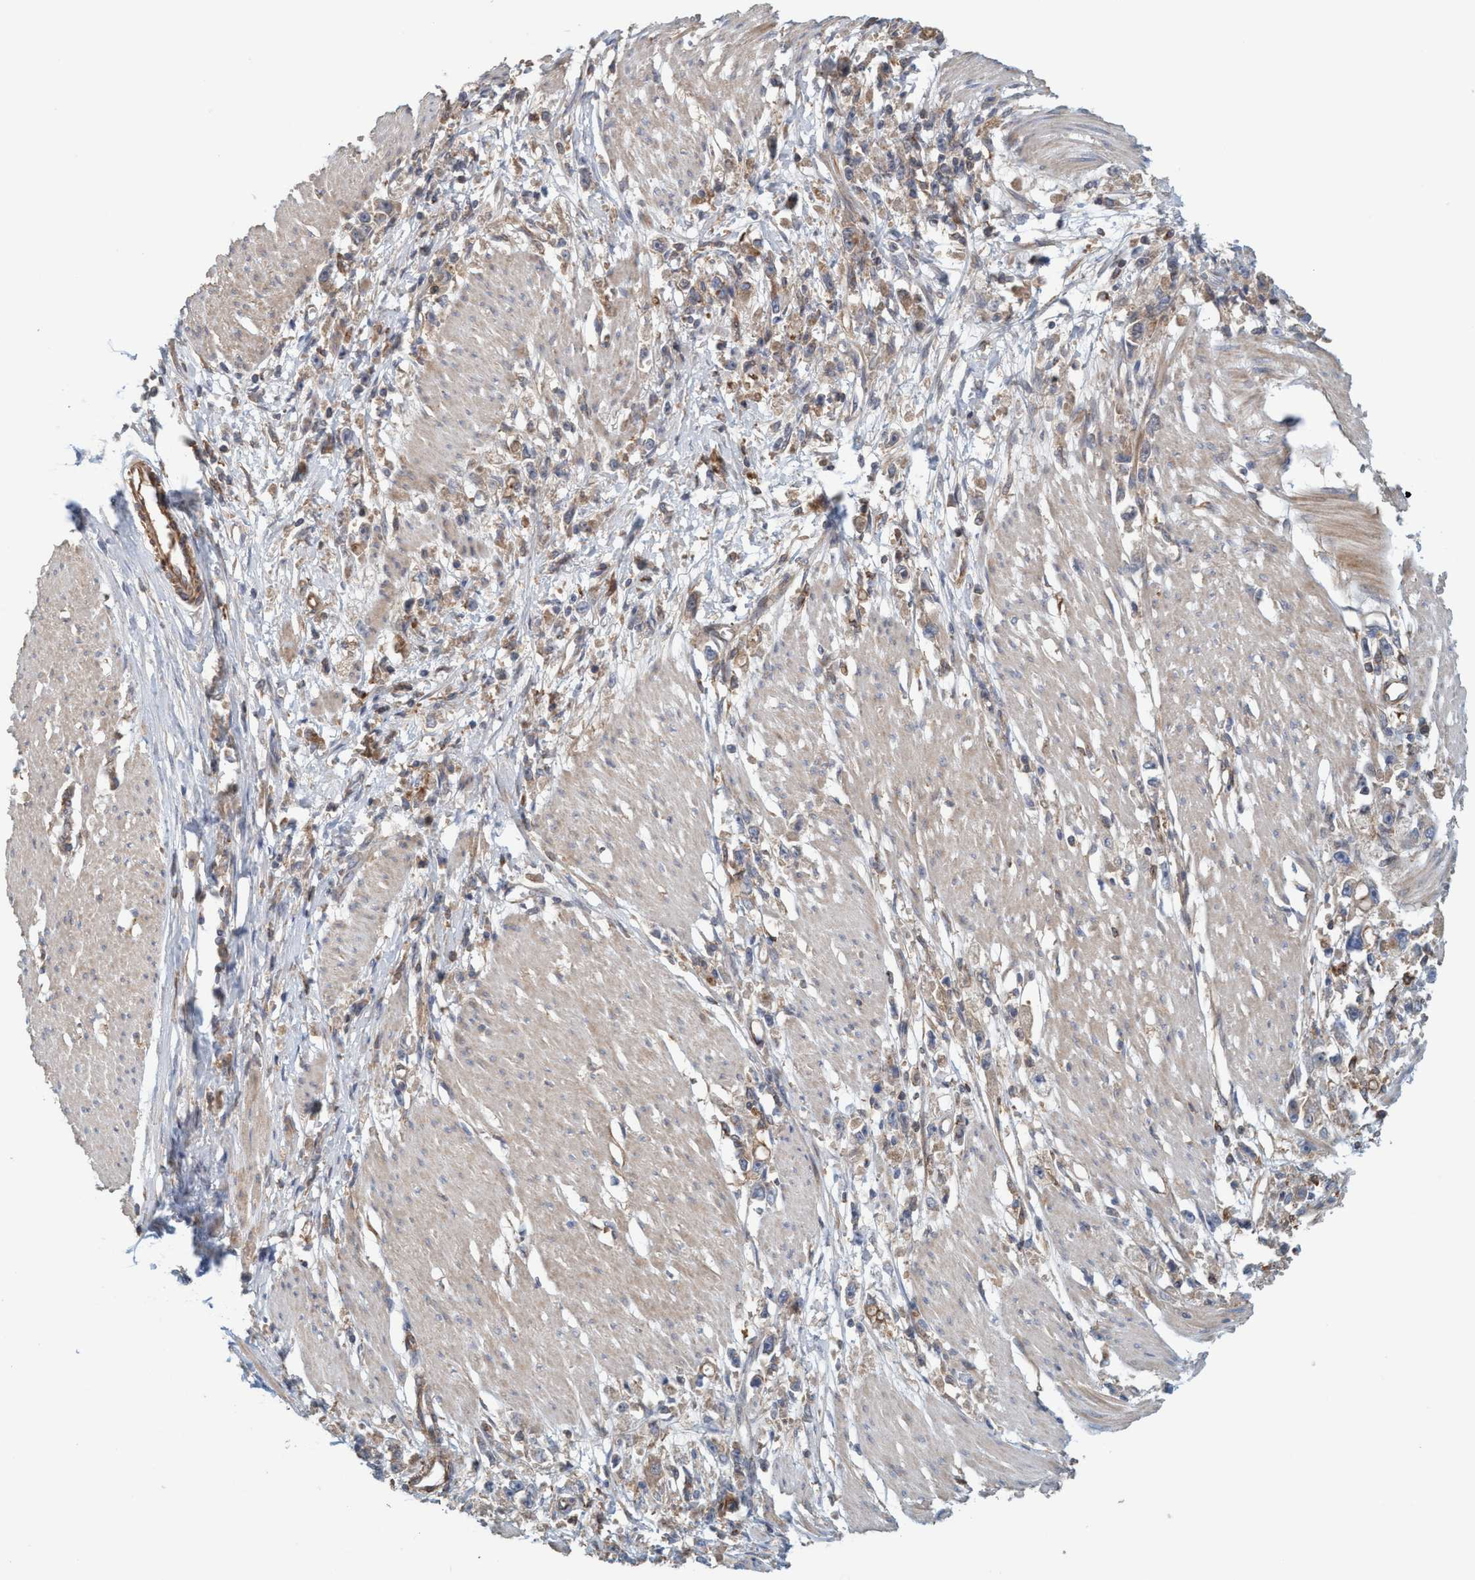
{"staining": {"intensity": "moderate", "quantity": ">75%", "location": "cytoplasmic/membranous"}, "tissue": "stomach cancer", "cell_type": "Tumor cells", "image_type": "cancer", "snomed": [{"axis": "morphology", "description": "Adenocarcinoma, NOS"}, {"axis": "topography", "description": "Stomach"}], "caption": "The immunohistochemical stain labels moderate cytoplasmic/membranous positivity in tumor cells of stomach cancer tissue.", "gene": "SPECC1", "patient": {"sex": "female", "age": 59}}